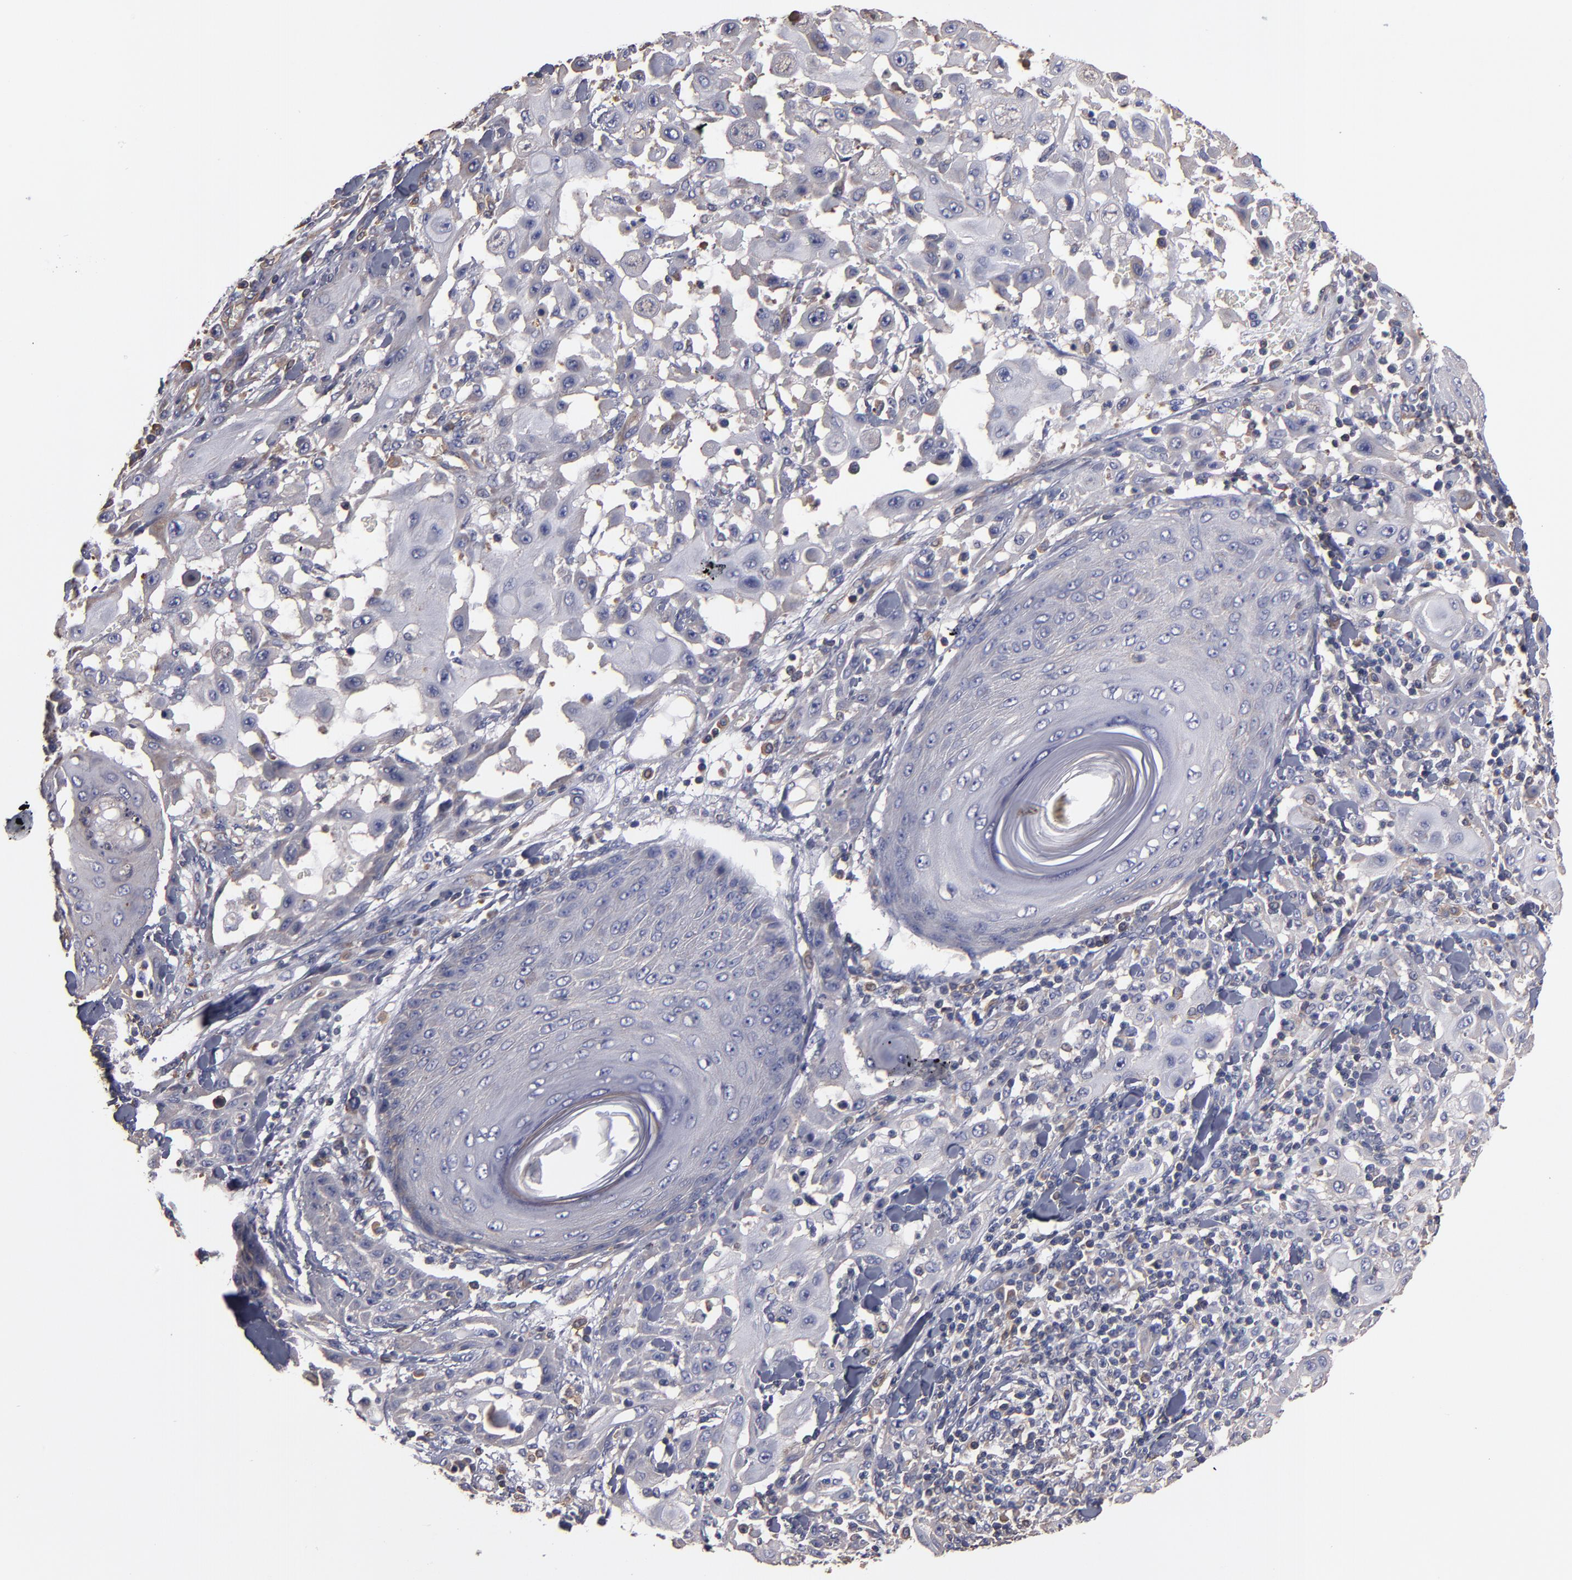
{"staining": {"intensity": "negative", "quantity": "none", "location": "none"}, "tissue": "skin cancer", "cell_type": "Tumor cells", "image_type": "cancer", "snomed": [{"axis": "morphology", "description": "Squamous cell carcinoma, NOS"}, {"axis": "topography", "description": "Skin"}], "caption": "Immunohistochemical staining of skin cancer (squamous cell carcinoma) shows no significant staining in tumor cells.", "gene": "ESYT2", "patient": {"sex": "male", "age": 24}}